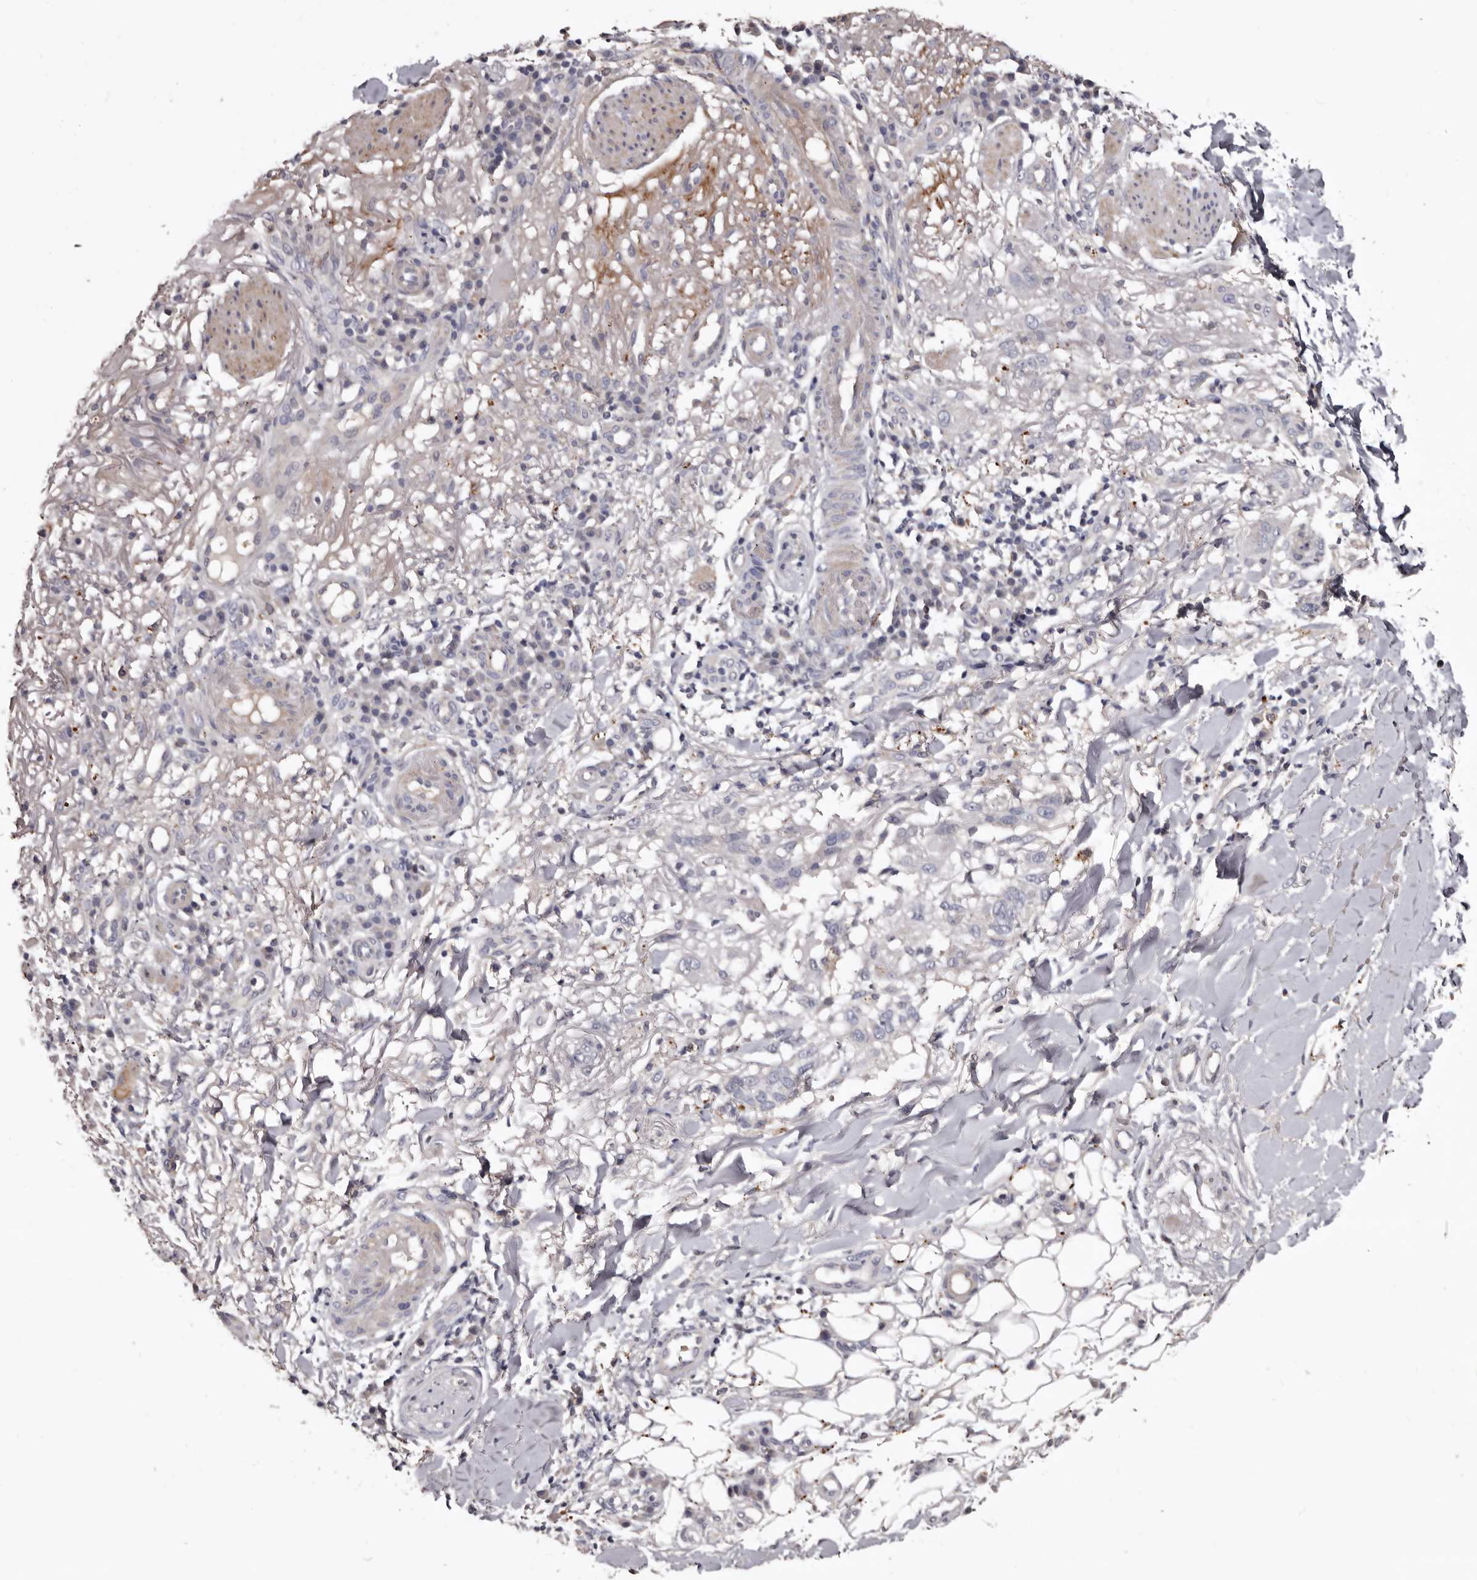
{"staining": {"intensity": "negative", "quantity": "none", "location": "none"}, "tissue": "skin cancer", "cell_type": "Tumor cells", "image_type": "cancer", "snomed": [{"axis": "morphology", "description": "Normal tissue, NOS"}, {"axis": "morphology", "description": "Squamous cell carcinoma, NOS"}, {"axis": "topography", "description": "Skin"}], "caption": "Tumor cells show no significant protein positivity in skin cancer.", "gene": "SLC10A4", "patient": {"sex": "female", "age": 96}}